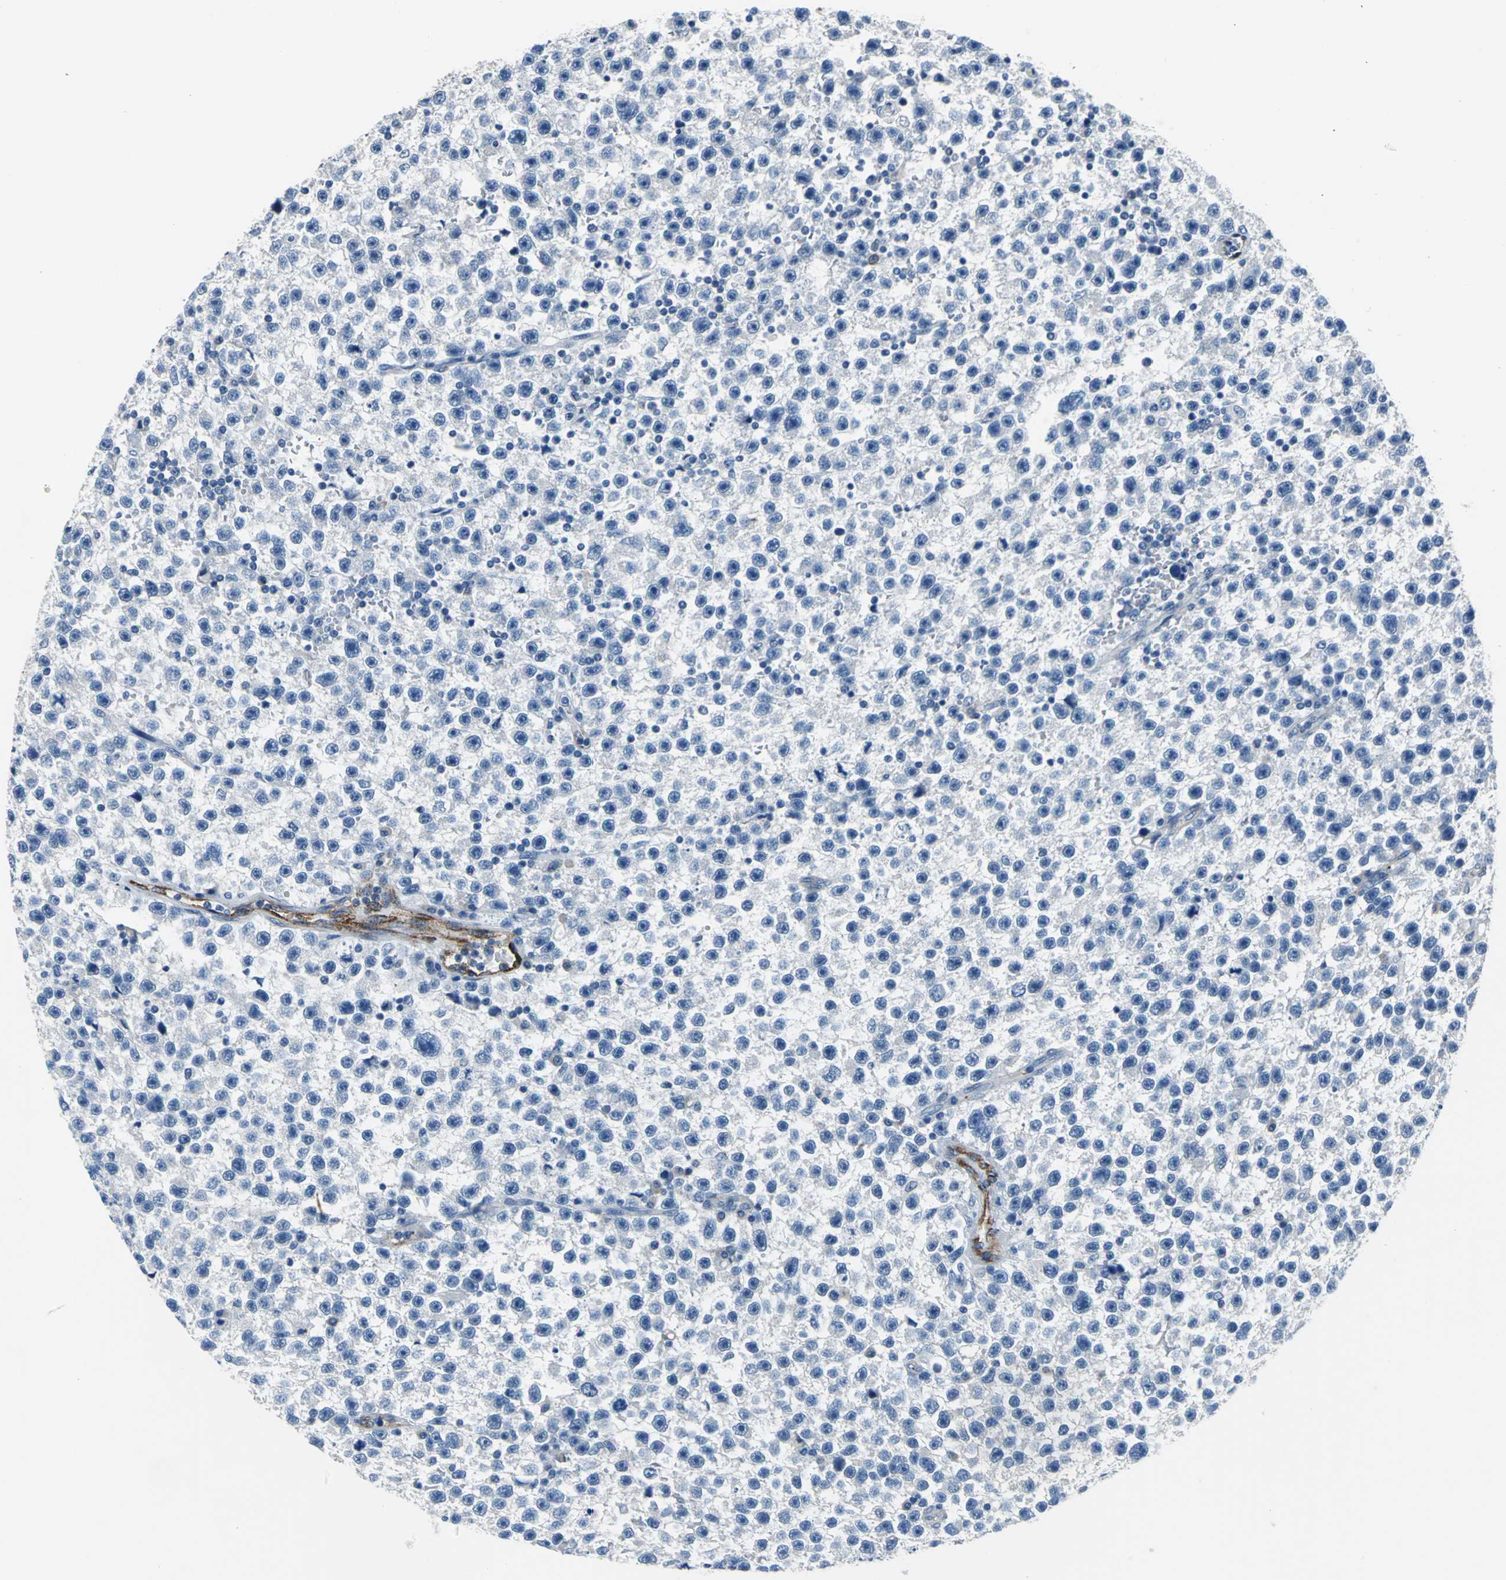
{"staining": {"intensity": "negative", "quantity": "none", "location": "none"}, "tissue": "testis cancer", "cell_type": "Tumor cells", "image_type": "cancer", "snomed": [{"axis": "morphology", "description": "Seminoma, NOS"}, {"axis": "topography", "description": "Testis"}], "caption": "DAB immunohistochemical staining of human testis cancer demonstrates no significant staining in tumor cells. (Immunohistochemistry, brightfield microscopy, high magnification).", "gene": "SELP", "patient": {"sex": "male", "age": 33}}